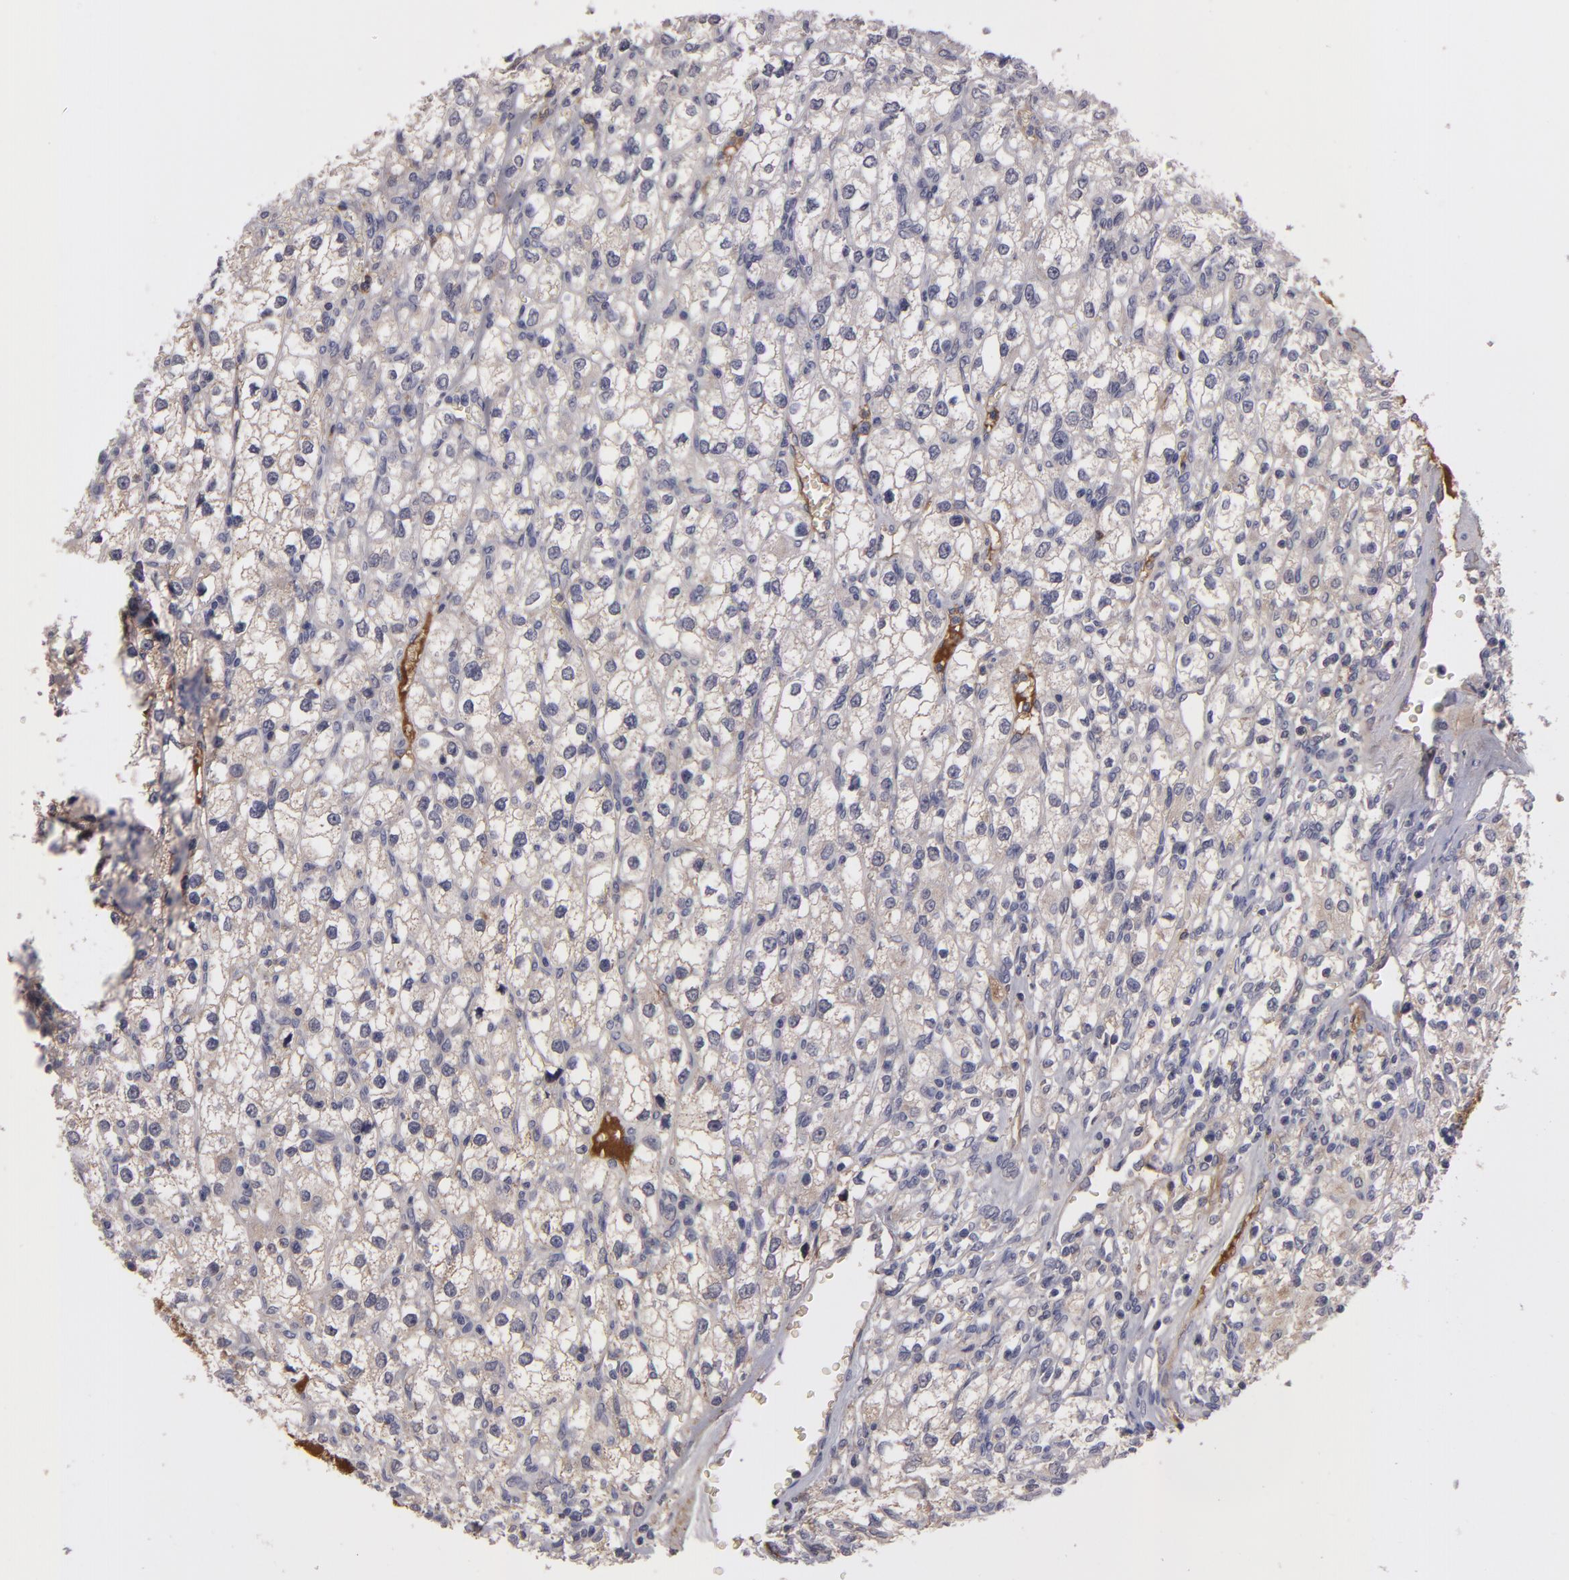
{"staining": {"intensity": "negative", "quantity": "none", "location": "none"}, "tissue": "renal cancer", "cell_type": "Tumor cells", "image_type": "cancer", "snomed": [{"axis": "morphology", "description": "Adenocarcinoma, NOS"}, {"axis": "topography", "description": "Kidney"}], "caption": "Adenocarcinoma (renal) was stained to show a protein in brown. There is no significant positivity in tumor cells. (Stains: DAB (3,3'-diaminobenzidine) IHC with hematoxylin counter stain, Microscopy: brightfield microscopy at high magnification).", "gene": "ITIH4", "patient": {"sex": "female", "age": 62}}